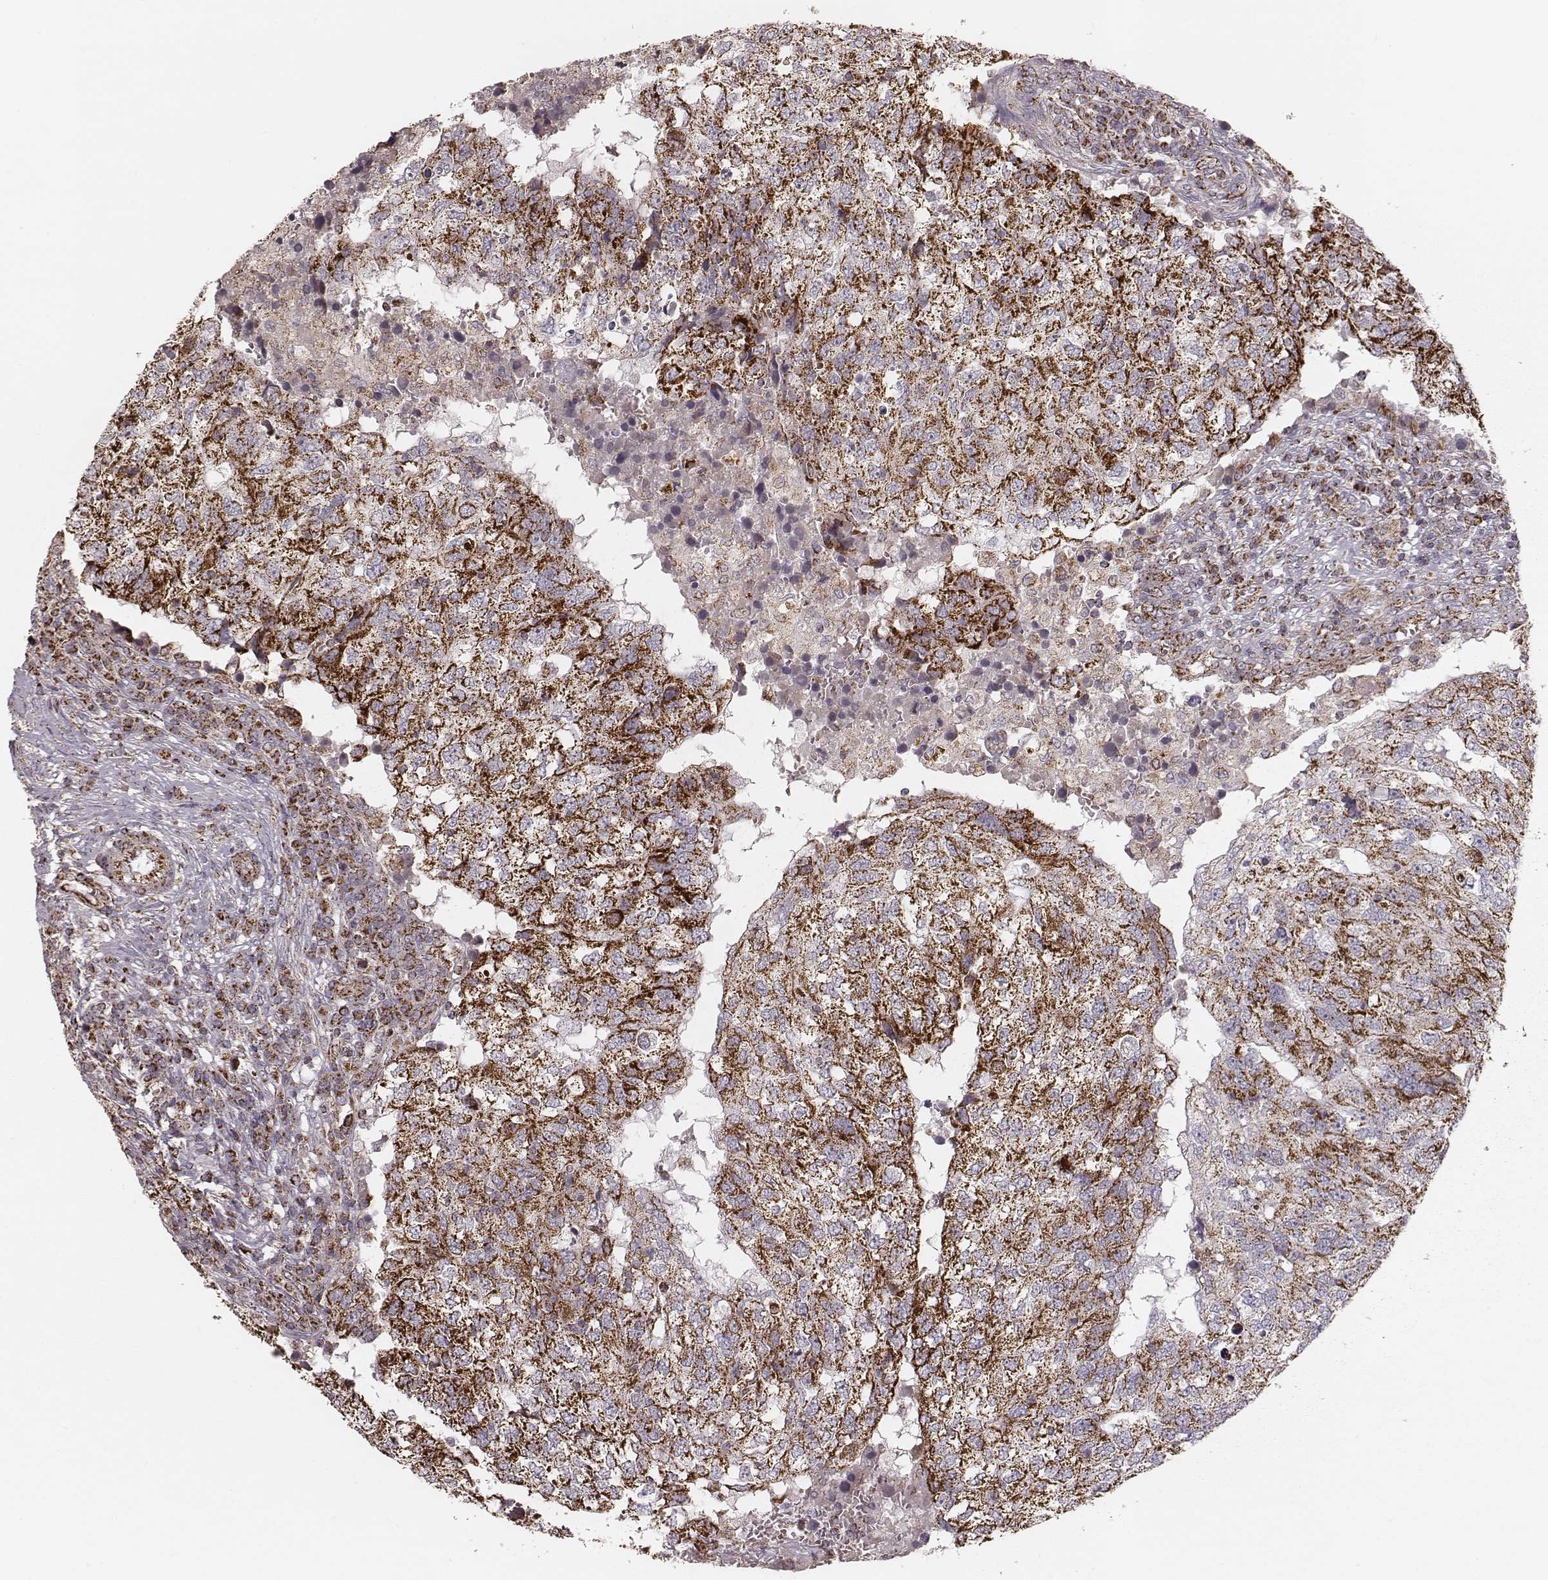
{"staining": {"intensity": "strong", "quantity": ">75%", "location": "cytoplasmic/membranous"}, "tissue": "breast cancer", "cell_type": "Tumor cells", "image_type": "cancer", "snomed": [{"axis": "morphology", "description": "Duct carcinoma"}, {"axis": "topography", "description": "Breast"}], "caption": "Strong cytoplasmic/membranous staining is identified in about >75% of tumor cells in breast cancer.", "gene": "TUFM", "patient": {"sex": "female", "age": 30}}